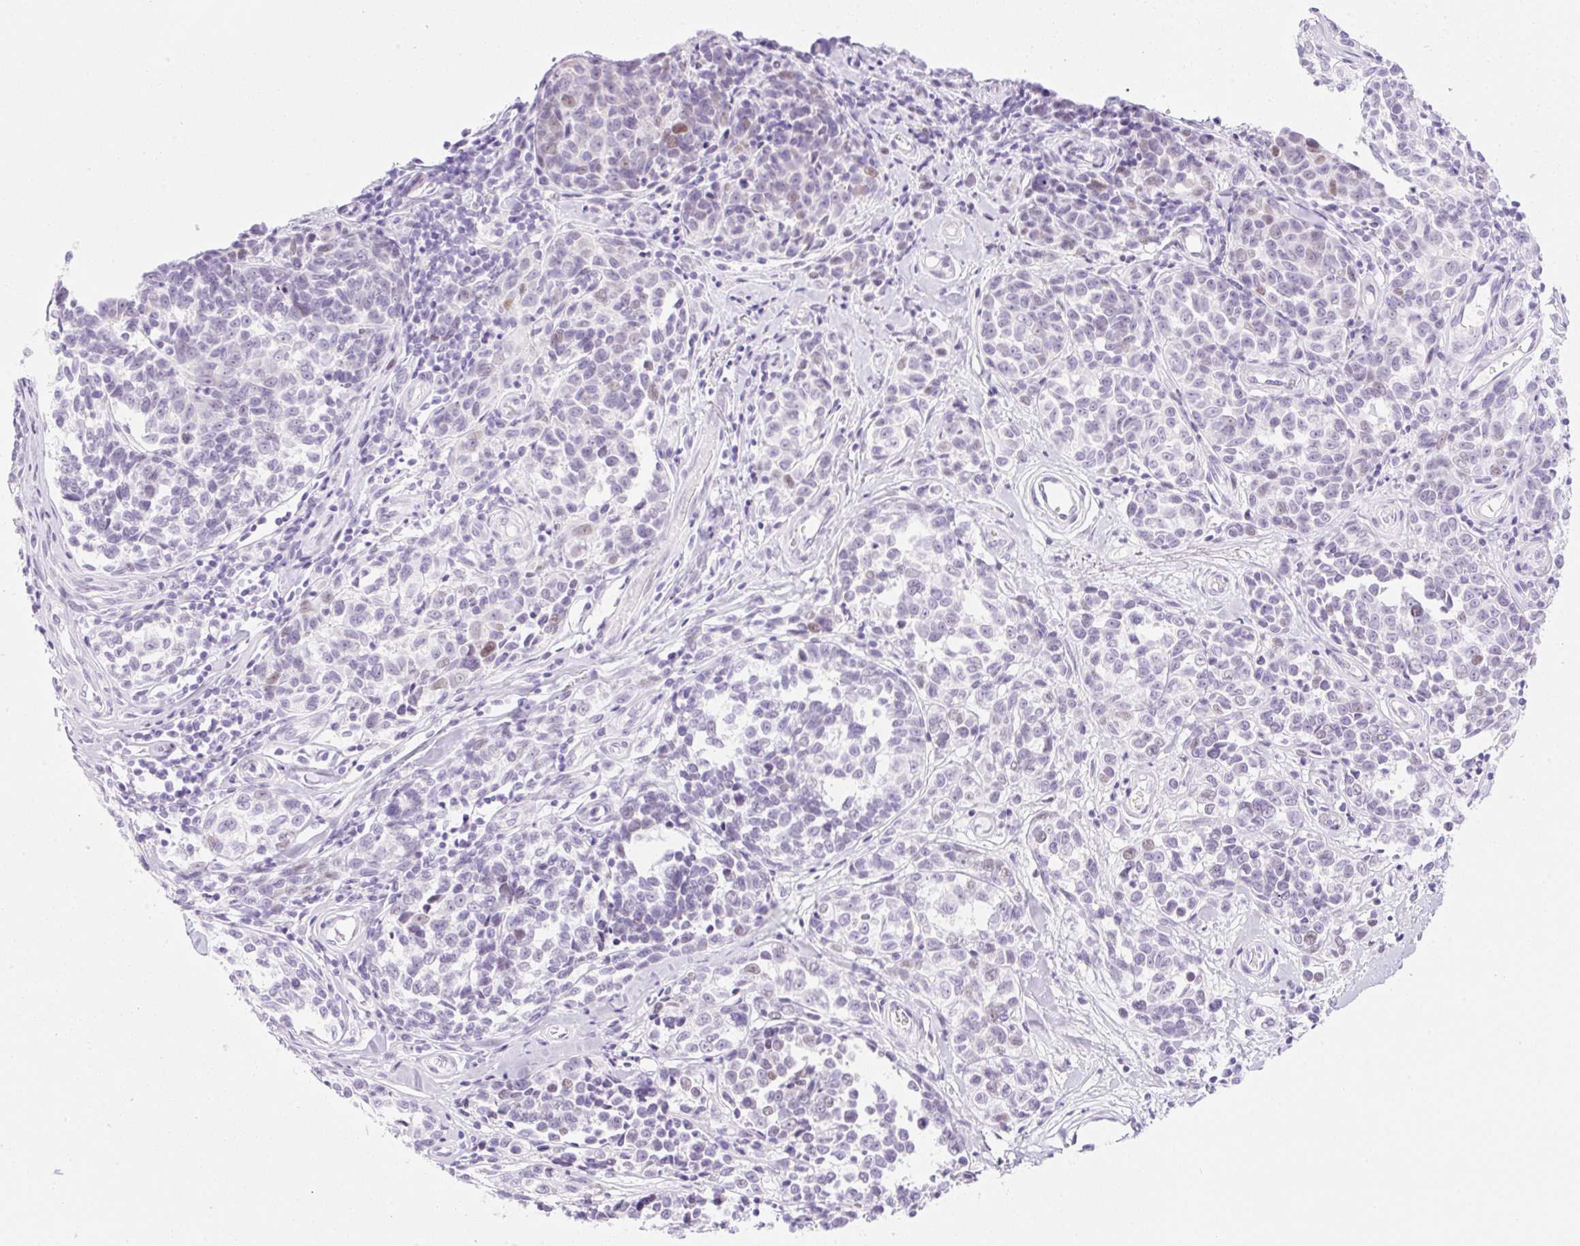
{"staining": {"intensity": "negative", "quantity": "none", "location": "none"}, "tissue": "melanoma", "cell_type": "Tumor cells", "image_type": "cancer", "snomed": [{"axis": "morphology", "description": "Malignant melanoma, NOS"}, {"axis": "topography", "description": "Skin"}], "caption": "IHC photomicrograph of malignant melanoma stained for a protein (brown), which exhibits no expression in tumor cells.", "gene": "SPRR4", "patient": {"sex": "female", "age": 64}}